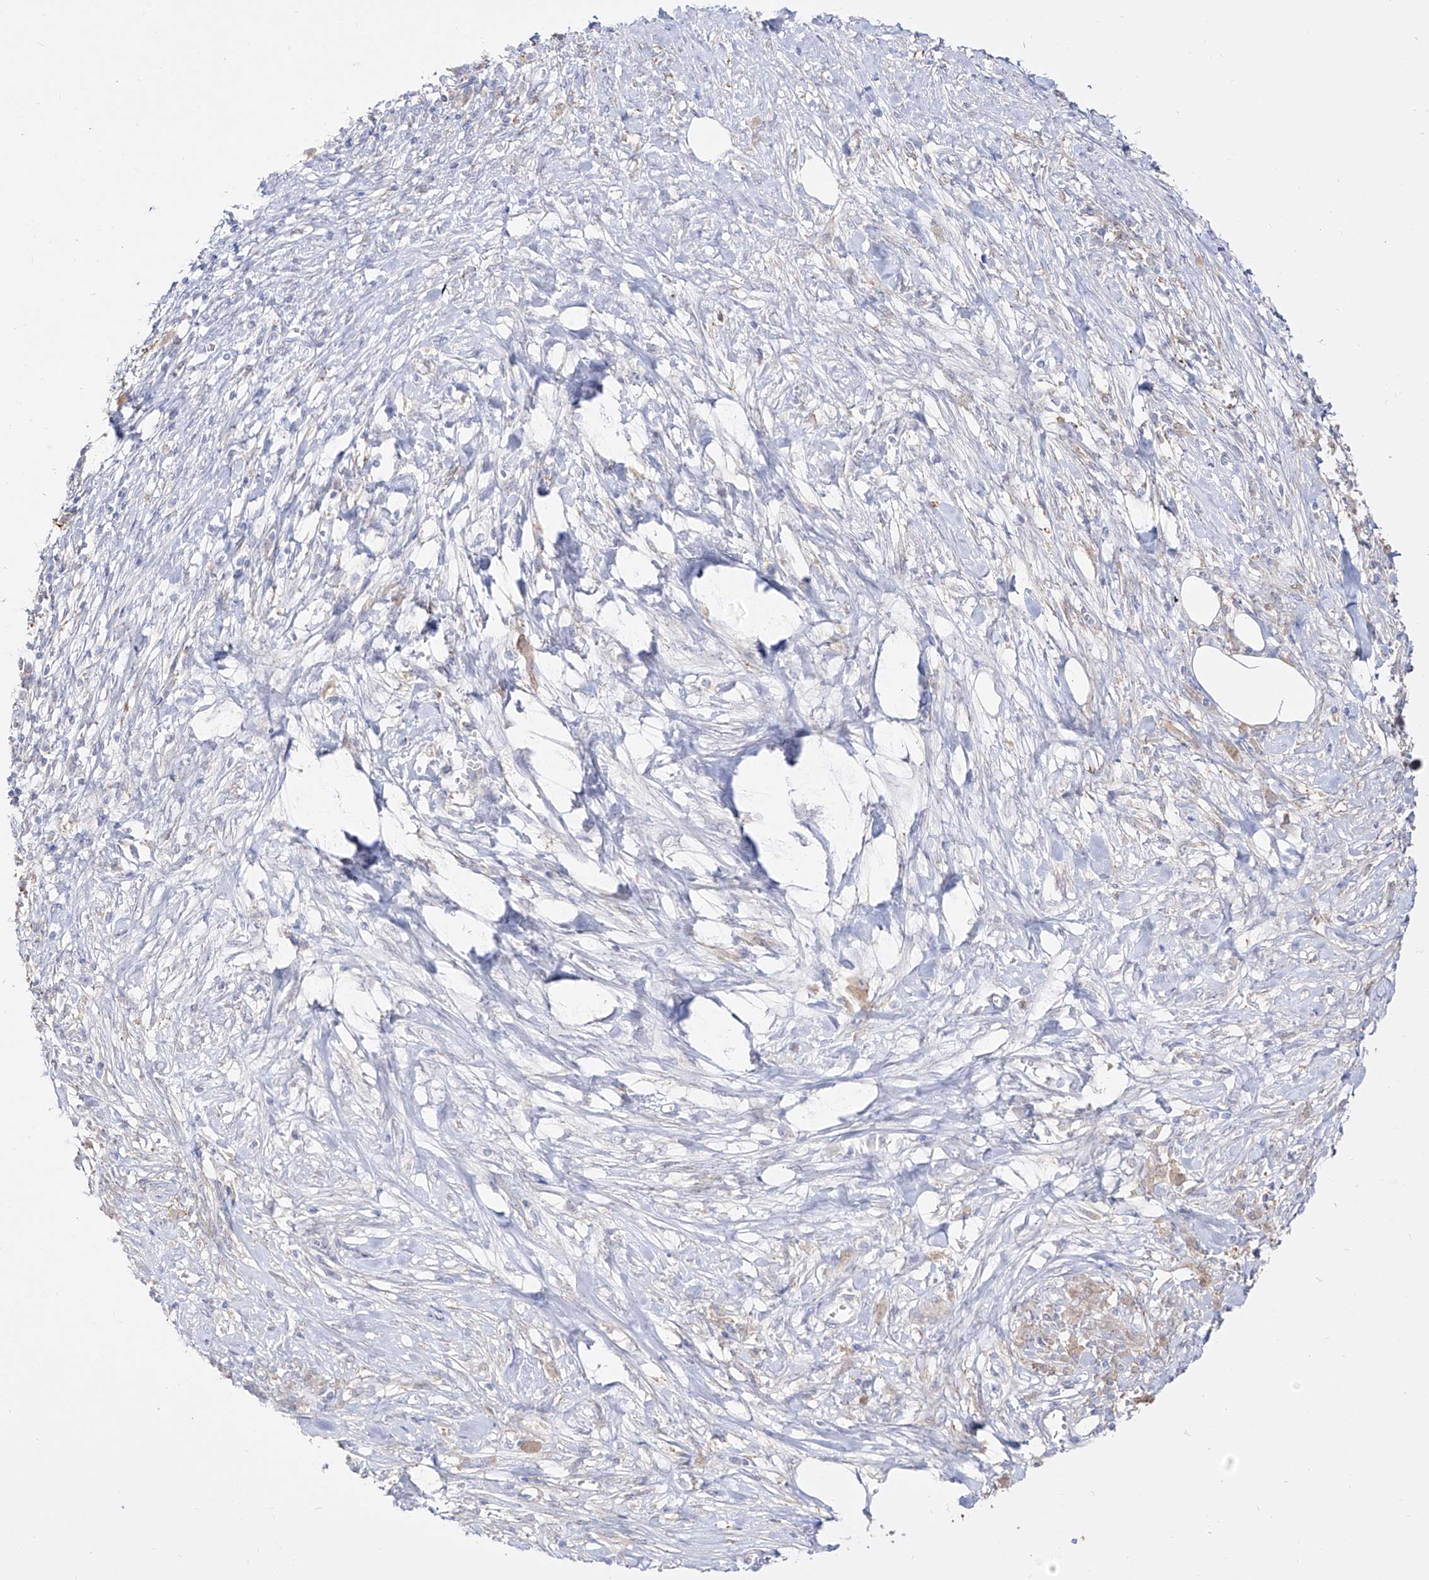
{"staining": {"intensity": "negative", "quantity": "none", "location": "none"}, "tissue": "pancreatic cancer", "cell_type": "Tumor cells", "image_type": "cancer", "snomed": [{"axis": "morphology", "description": "Adenocarcinoma, NOS"}, {"axis": "topography", "description": "Pancreas"}], "caption": "DAB immunohistochemical staining of human pancreatic cancer displays no significant staining in tumor cells. The staining was performed using DAB to visualize the protein expression in brown, while the nuclei were stained in blue with hematoxylin (Magnification: 20x).", "gene": "ZGRF1", "patient": {"sex": "male", "age": 58}}